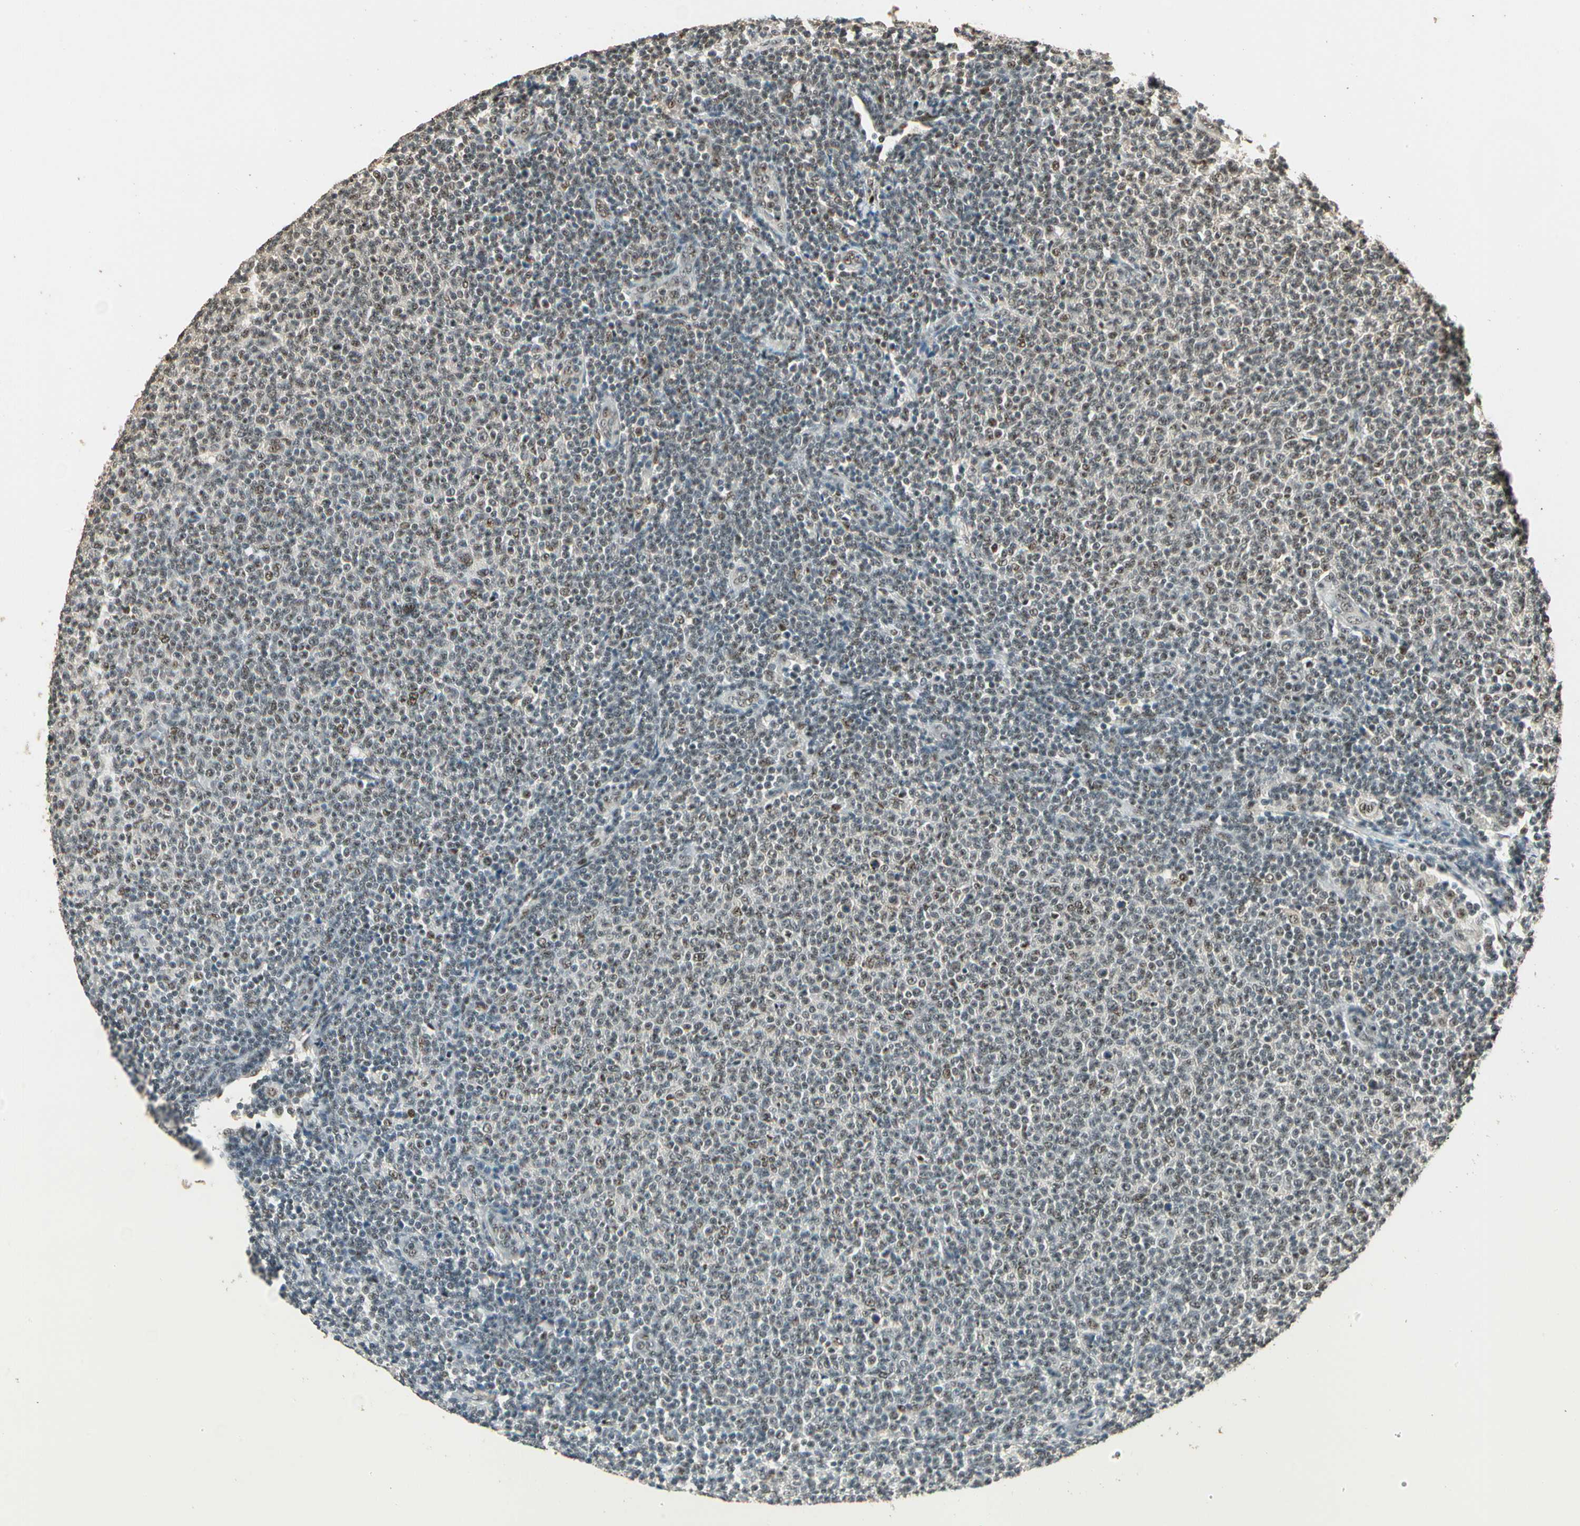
{"staining": {"intensity": "moderate", "quantity": ">75%", "location": "nuclear"}, "tissue": "lymphoma", "cell_type": "Tumor cells", "image_type": "cancer", "snomed": [{"axis": "morphology", "description": "Malignant lymphoma, non-Hodgkin's type, Low grade"}, {"axis": "topography", "description": "Lymph node"}], "caption": "Approximately >75% of tumor cells in lymphoma demonstrate moderate nuclear protein expression as visualized by brown immunohistochemical staining.", "gene": "RBM25", "patient": {"sex": "male", "age": 66}}